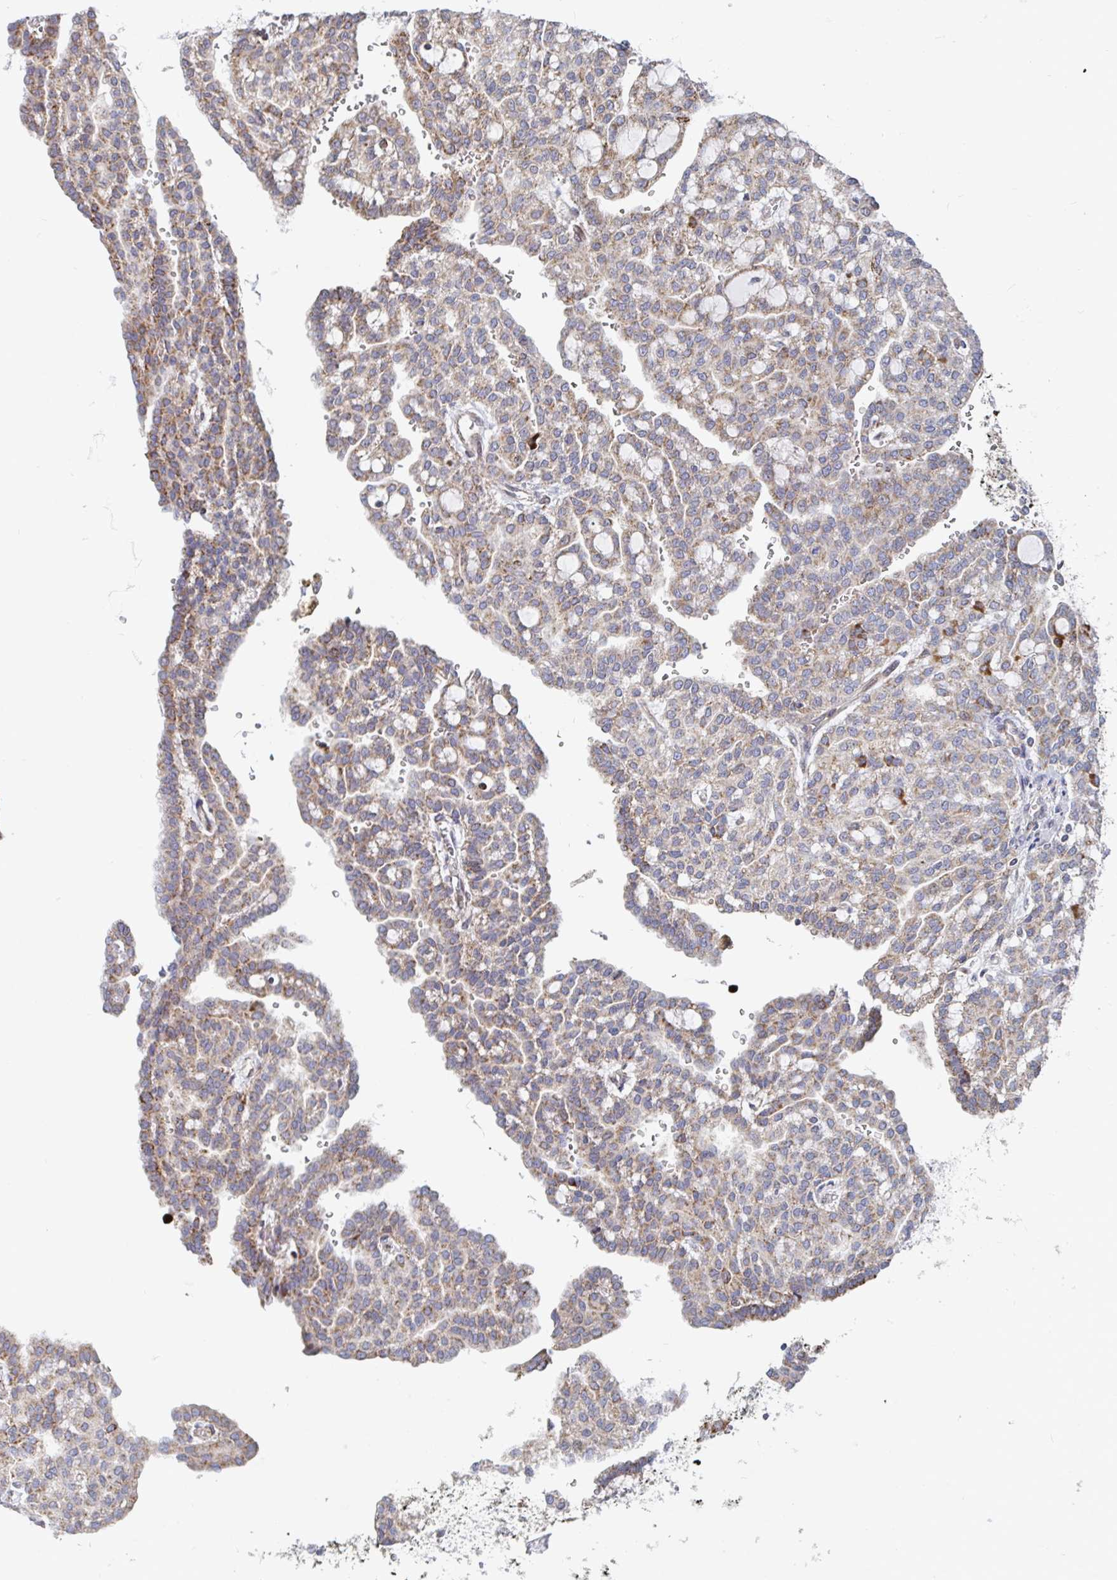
{"staining": {"intensity": "moderate", "quantity": ">75%", "location": "cytoplasmic/membranous"}, "tissue": "renal cancer", "cell_type": "Tumor cells", "image_type": "cancer", "snomed": [{"axis": "morphology", "description": "Adenocarcinoma, NOS"}, {"axis": "topography", "description": "Kidney"}], "caption": "A micrograph showing moderate cytoplasmic/membranous positivity in about >75% of tumor cells in renal cancer (adenocarcinoma), as visualized by brown immunohistochemical staining.", "gene": "STARD8", "patient": {"sex": "male", "age": 63}}